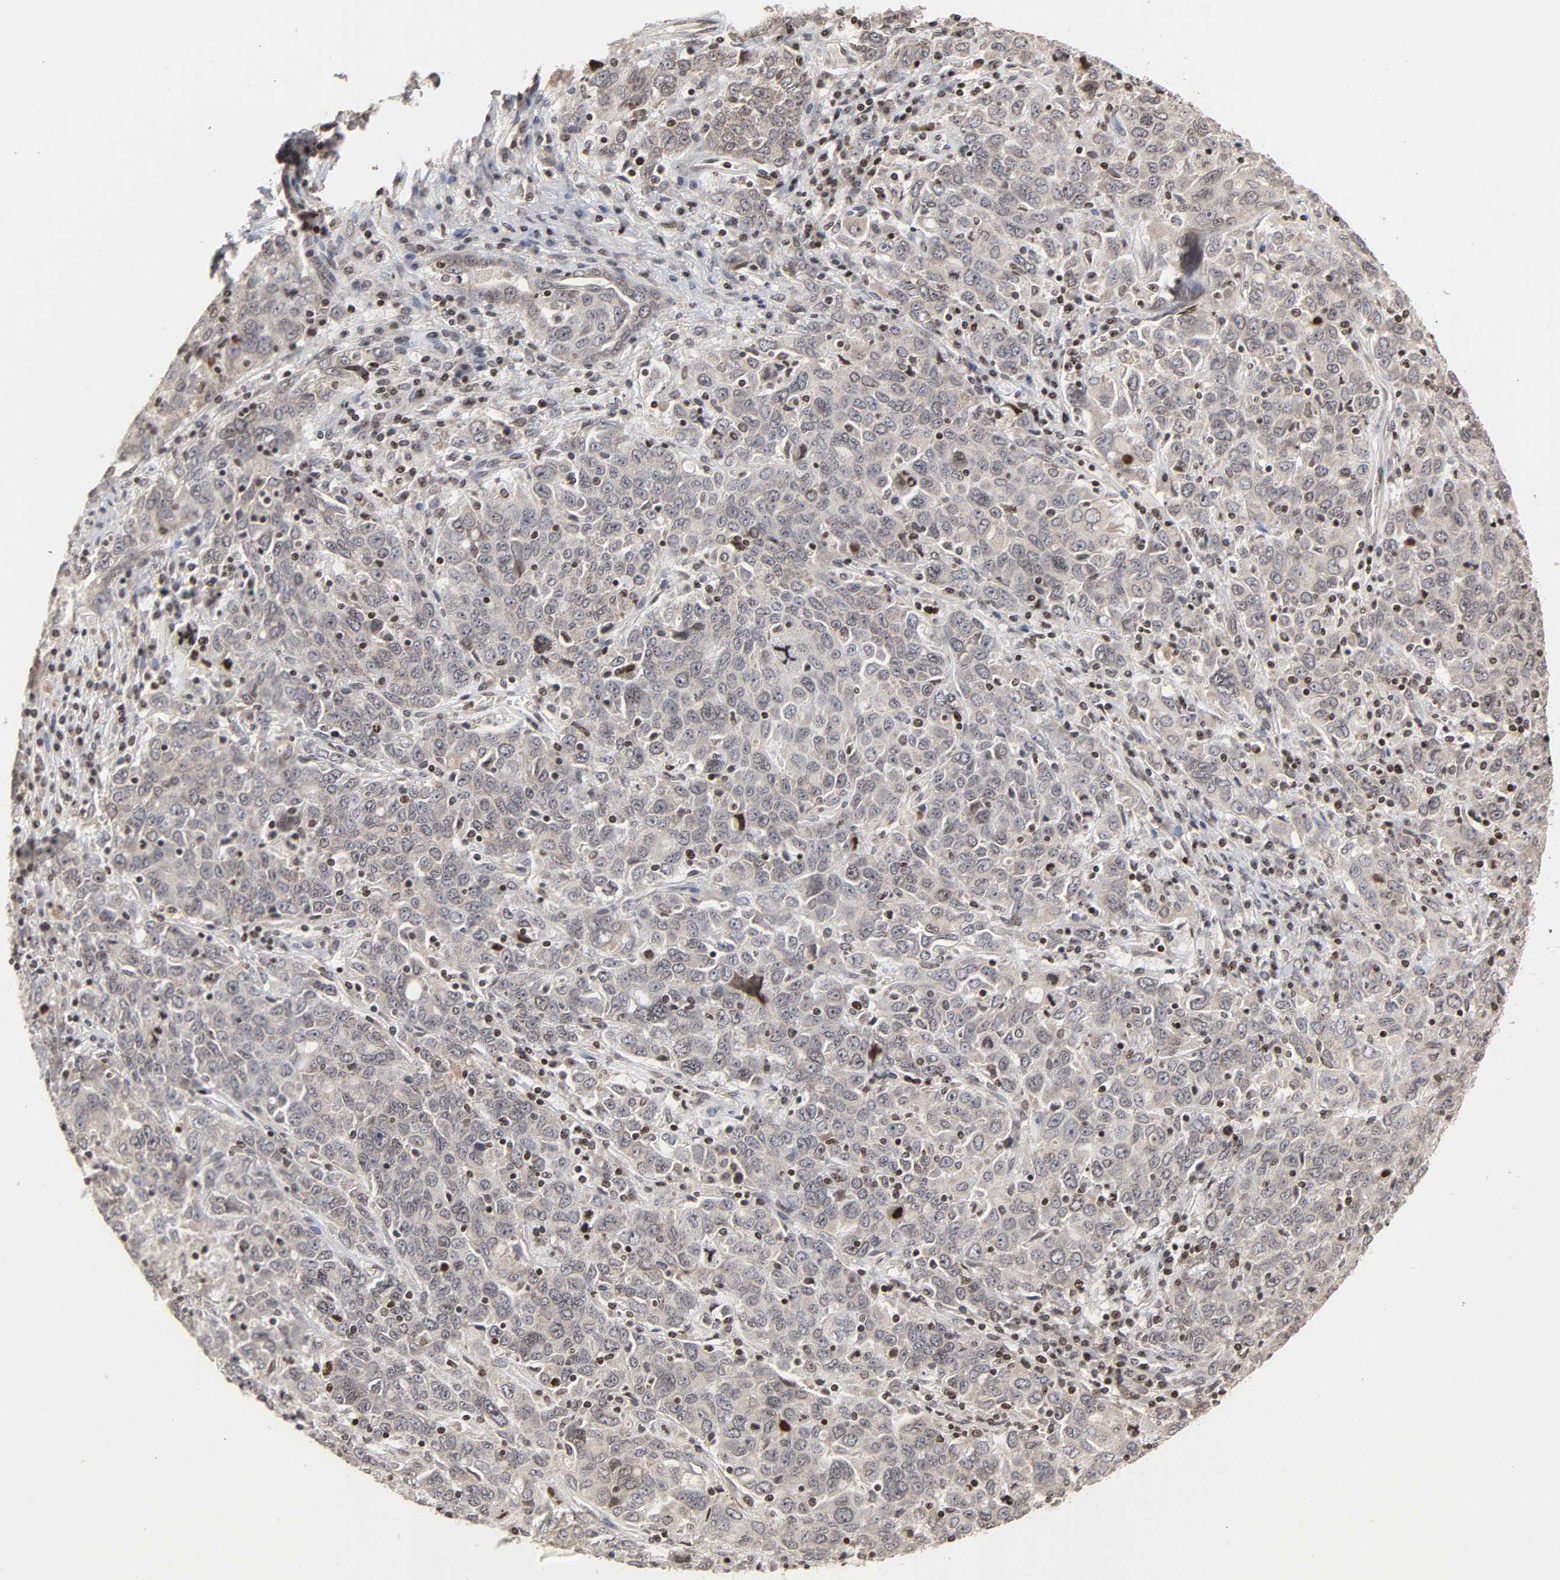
{"staining": {"intensity": "negative", "quantity": "none", "location": "none"}, "tissue": "ovarian cancer", "cell_type": "Tumor cells", "image_type": "cancer", "snomed": [{"axis": "morphology", "description": "Carcinoma, endometroid"}, {"axis": "topography", "description": "Ovary"}], "caption": "Image shows no protein expression in tumor cells of endometroid carcinoma (ovarian) tissue.", "gene": "ZNF473", "patient": {"sex": "female", "age": 62}}